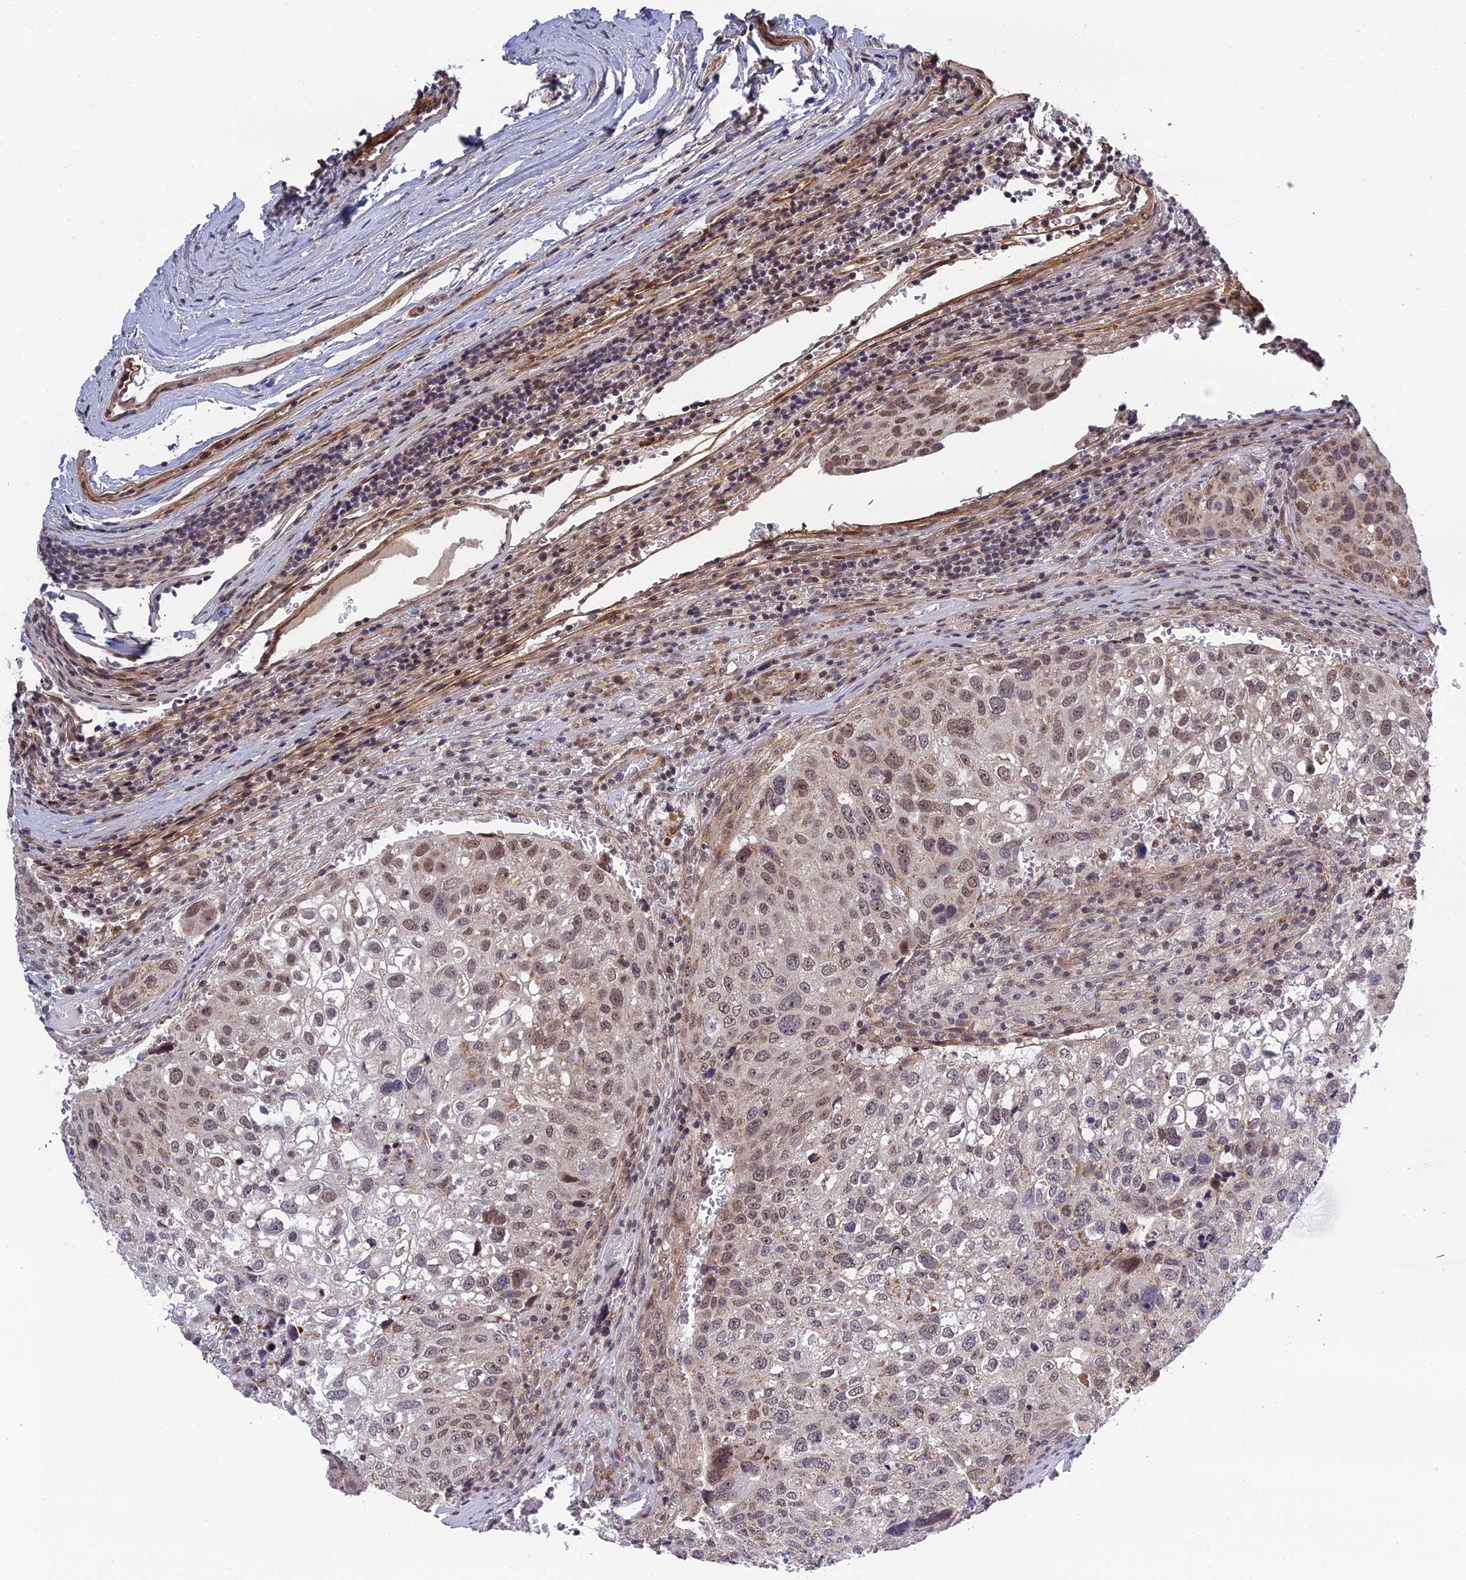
{"staining": {"intensity": "weak", "quantity": "25%-75%", "location": "cytoplasmic/membranous,nuclear"}, "tissue": "urothelial cancer", "cell_type": "Tumor cells", "image_type": "cancer", "snomed": [{"axis": "morphology", "description": "Urothelial carcinoma, High grade"}, {"axis": "topography", "description": "Lymph node"}, {"axis": "topography", "description": "Urinary bladder"}], "caption": "Human urothelial cancer stained for a protein (brown) exhibits weak cytoplasmic/membranous and nuclear positive expression in approximately 25%-75% of tumor cells.", "gene": "REXO1", "patient": {"sex": "male", "age": 51}}